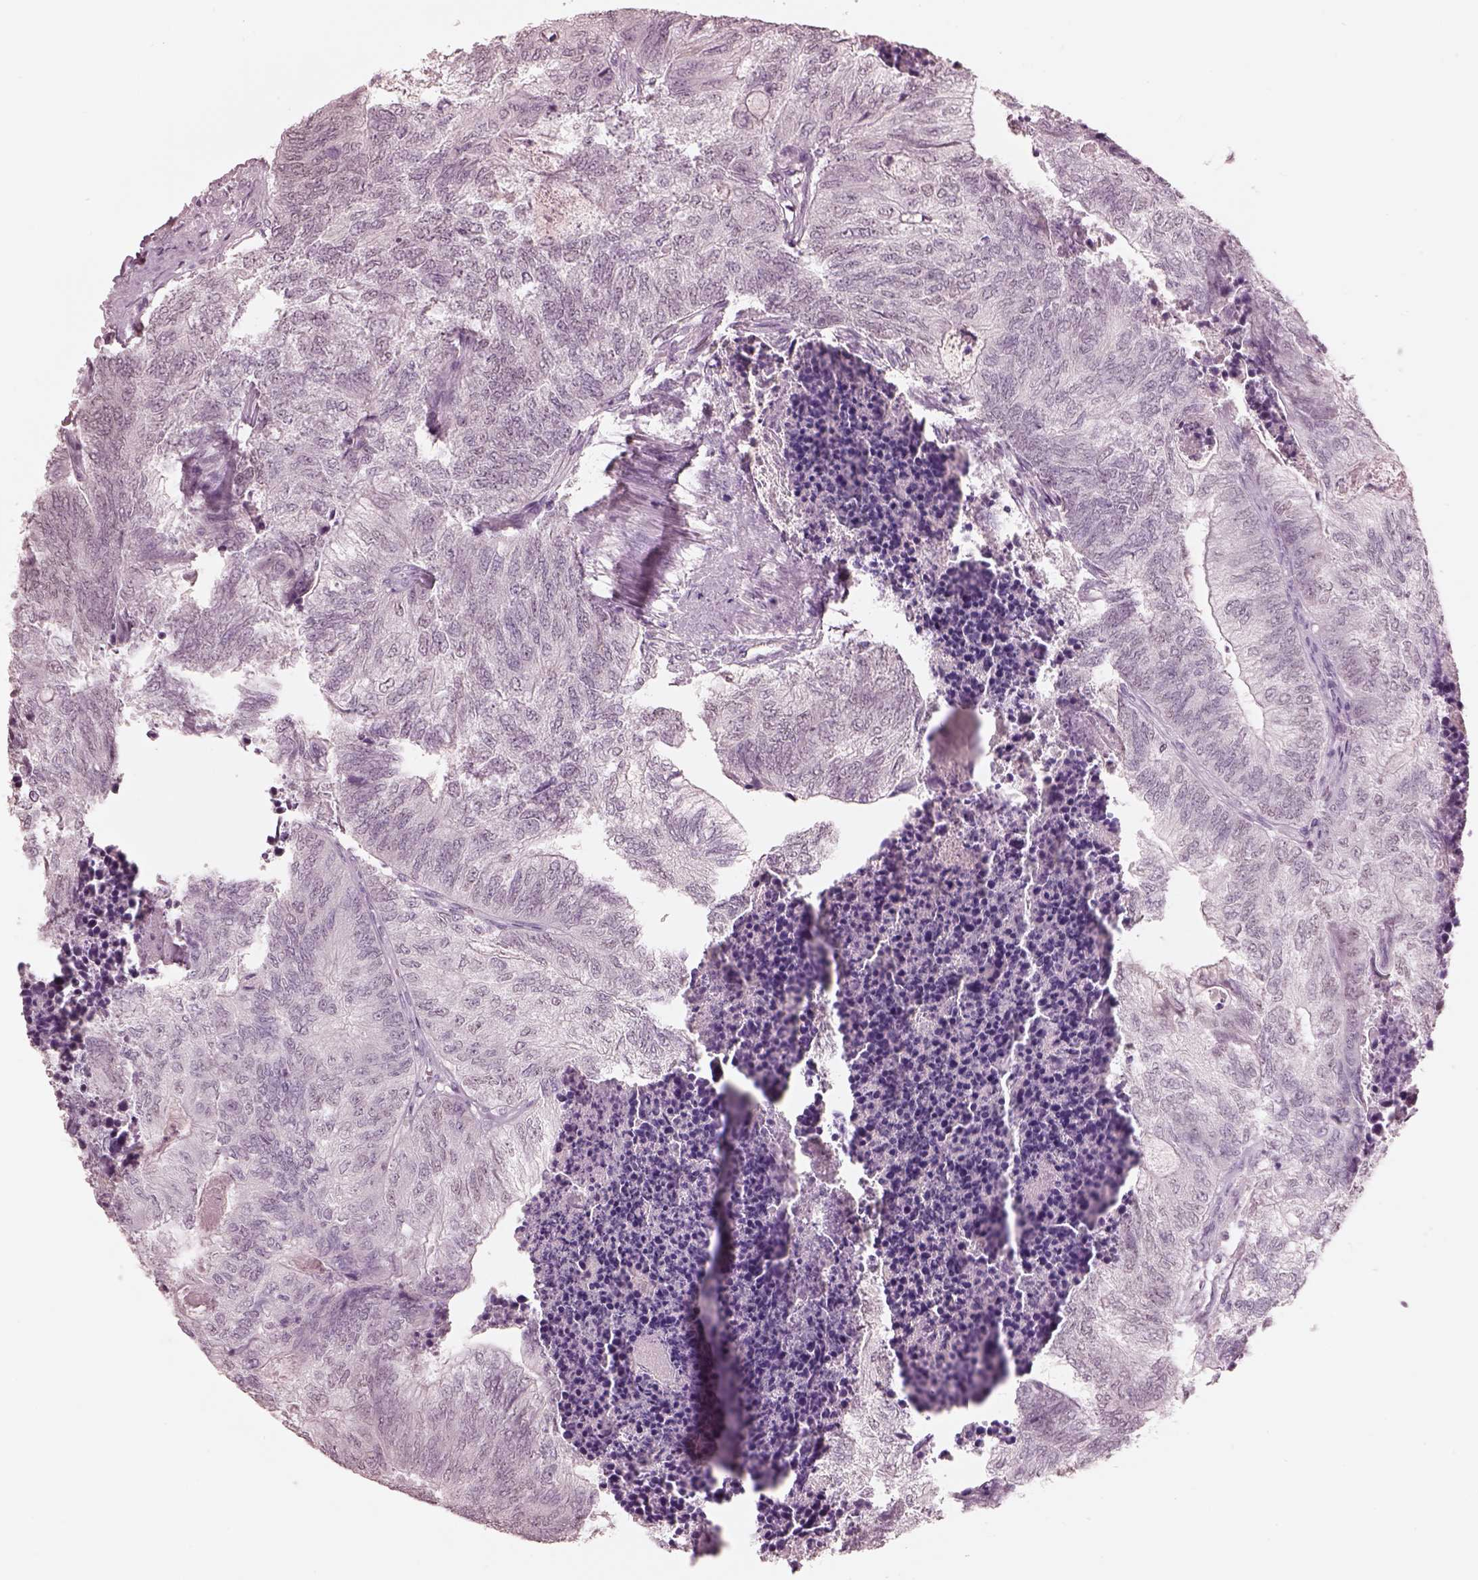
{"staining": {"intensity": "negative", "quantity": "none", "location": "none"}, "tissue": "colorectal cancer", "cell_type": "Tumor cells", "image_type": "cancer", "snomed": [{"axis": "morphology", "description": "Adenocarcinoma, NOS"}, {"axis": "topography", "description": "Colon"}], "caption": "IHC histopathology image of neoplastic tissue: colorectal adenocarcinoma stained with DAB (3,3'-diaminobenzidine) reveals no significant protein expression in tumor cells.", "gene": "GARIN4", "patient": {"sex": "female", "age": 67}}